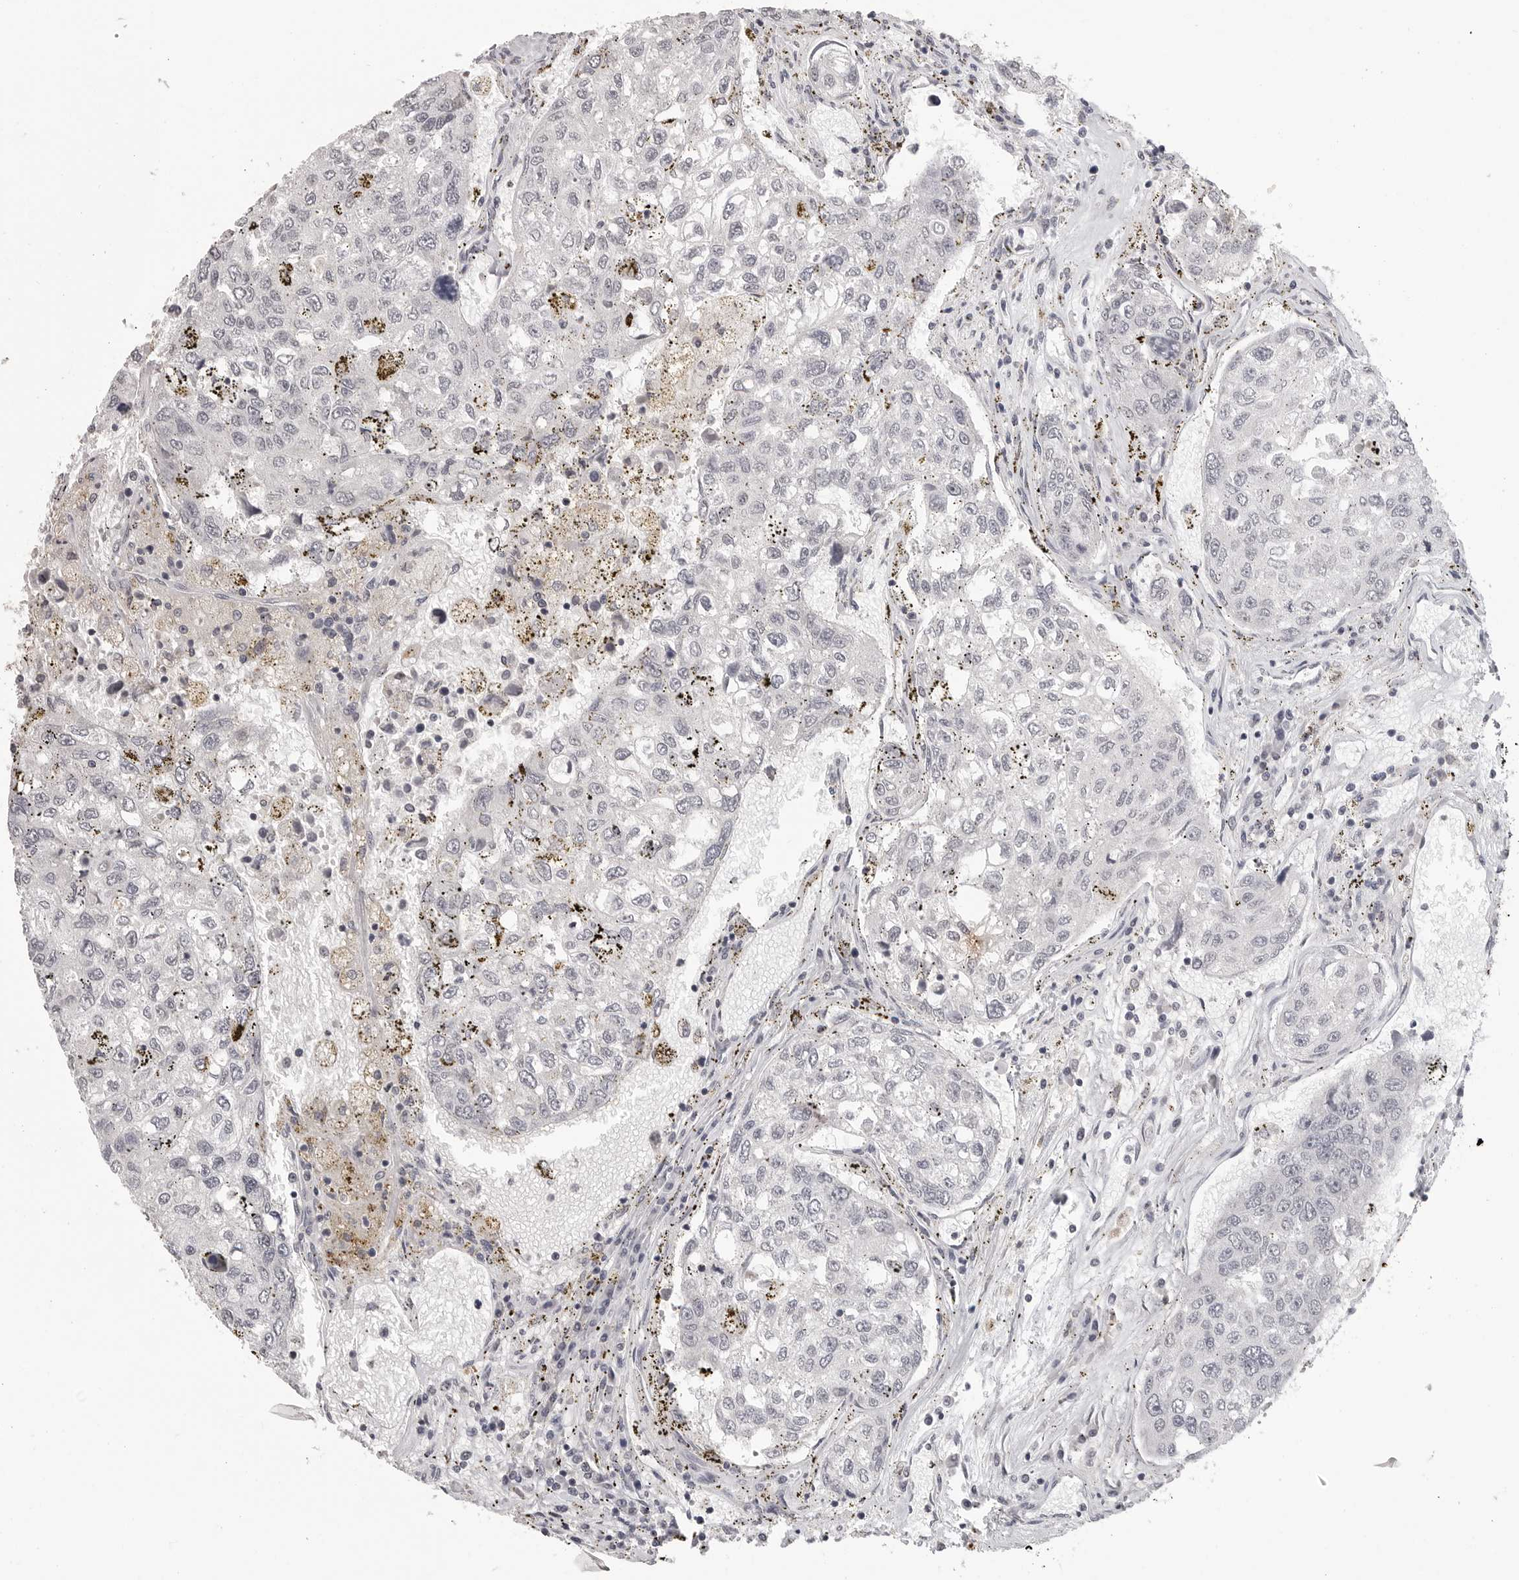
{"staining": {"intensity": "negative", "quantity": "none", "location": "none"}, "tissue": "urothelial cancer", "cell_type": "Tumor cells", "image_type": "cancer", "snomed": [{"axis": "morphology", "description": "Urothelial carcinoma, High grade"}, {"axis": "topography", "description": "Lymph node"}, {"axis": "topography", "description": "Urinary bladder"}], "caption": "This is an IHC photomicrograph of urothelial cancer. There is no positivity in tumor cells.", "gene": "PRSS1", "patient": {"sex": "male", "age": 51}}